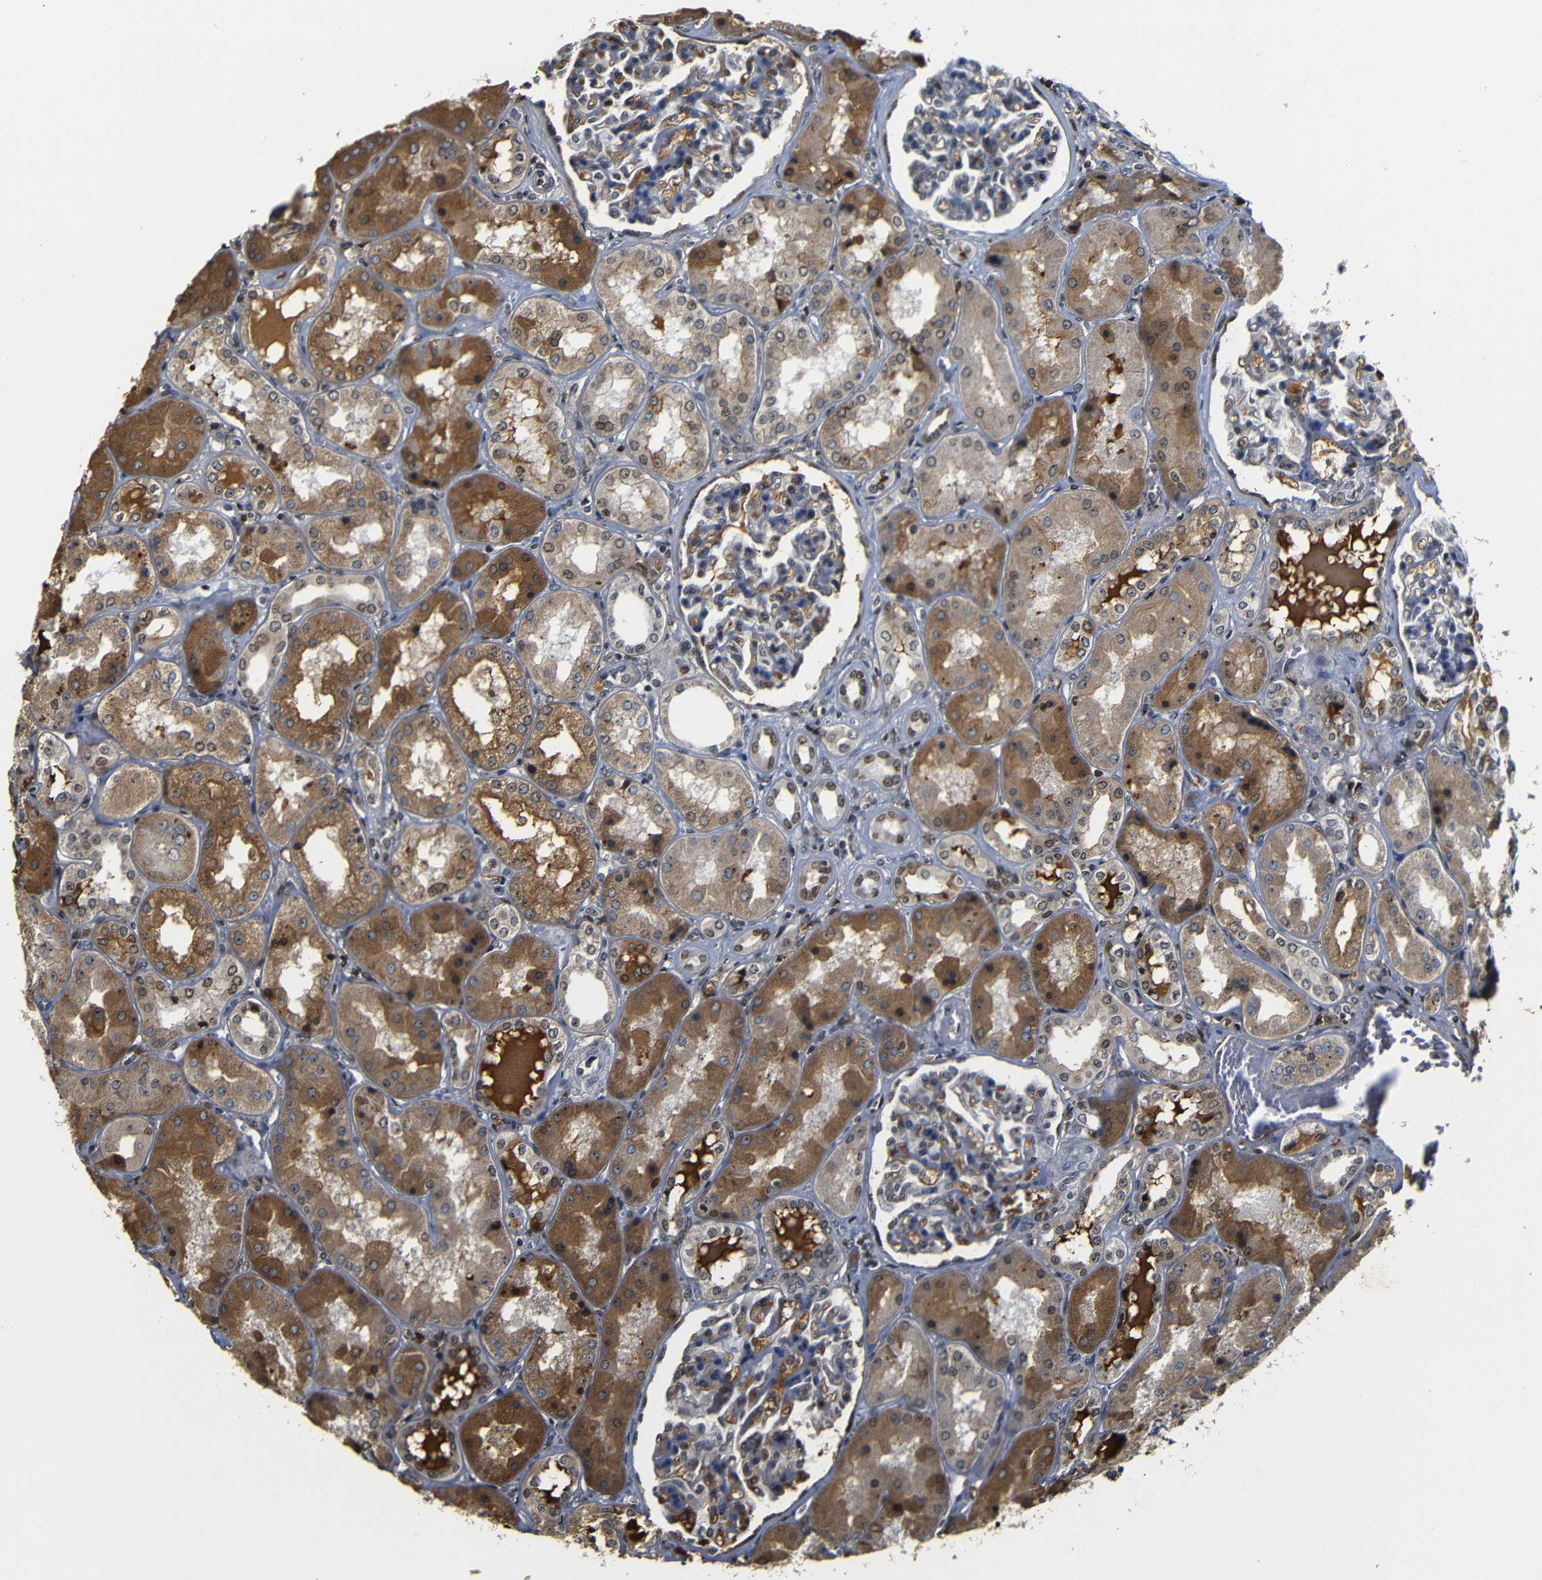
{"staining": {"intensity": "moderate", "quantity": "25%-75%", "location": "cytoplasmic/membranous"}, "tissue": "kidney", "cell_type": "Cells in glomeruli", "image_type": "normal", "snomed": [{"axis": "morphology", "description": "Normal tissue, NOS"}, {"axis": "topography", "description": "Kidney"}], "caption": "Moderate cytoplasmic/membranous positivity is present in about 25%-75% of cells in glomeruli in normal kidney. Immunohistochemistry stains the protein of interest in brown and the nuclei are stained blue.", "gene": "MYC", "patient": {"sex": "female", "age": 56}}